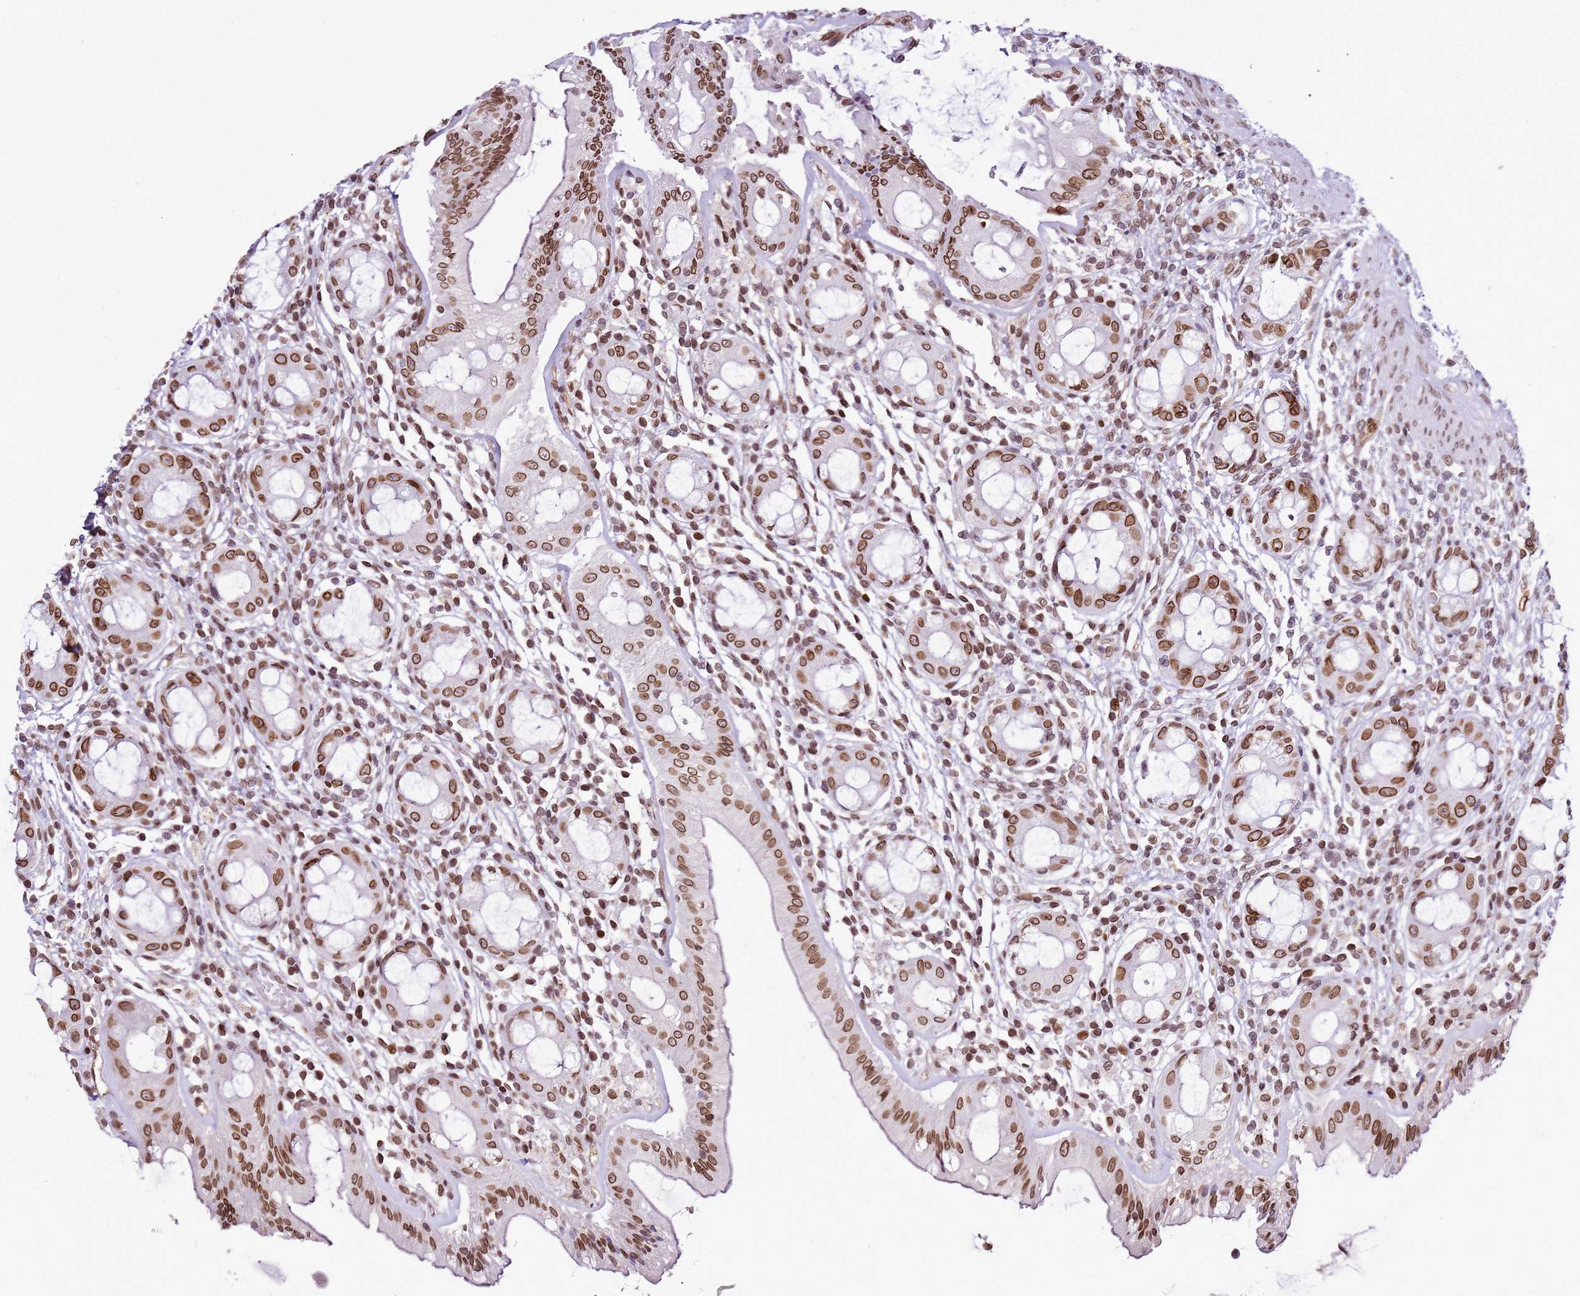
{"staining": {"intensity": "strong", "quantity": ">75%", "location": "cytoplasmic/membranous,nuclear"}, "tissue": "rectum", "cell_type": "Glandular cells", "image_type": "normal", "snomed": [{"axis": "morphology", "description": "Normal tissue, NOS"}, {"axis": "topography", "description": "Rectum"}], "caption": "Immunohistochemistry (IHC) of normal human rectum reveals high levels of strong cytoplasmic/membranous,nuclear staining in approximately >75% of glandular cells. The staining was performed using DAB (3,3'-diaminobenzidine), with brown indicating positive protein expression. Nuclei are stained blue with hematoxylin.", "gene": "POU6F1", "patient": {"sex": "female", "age": 57}}